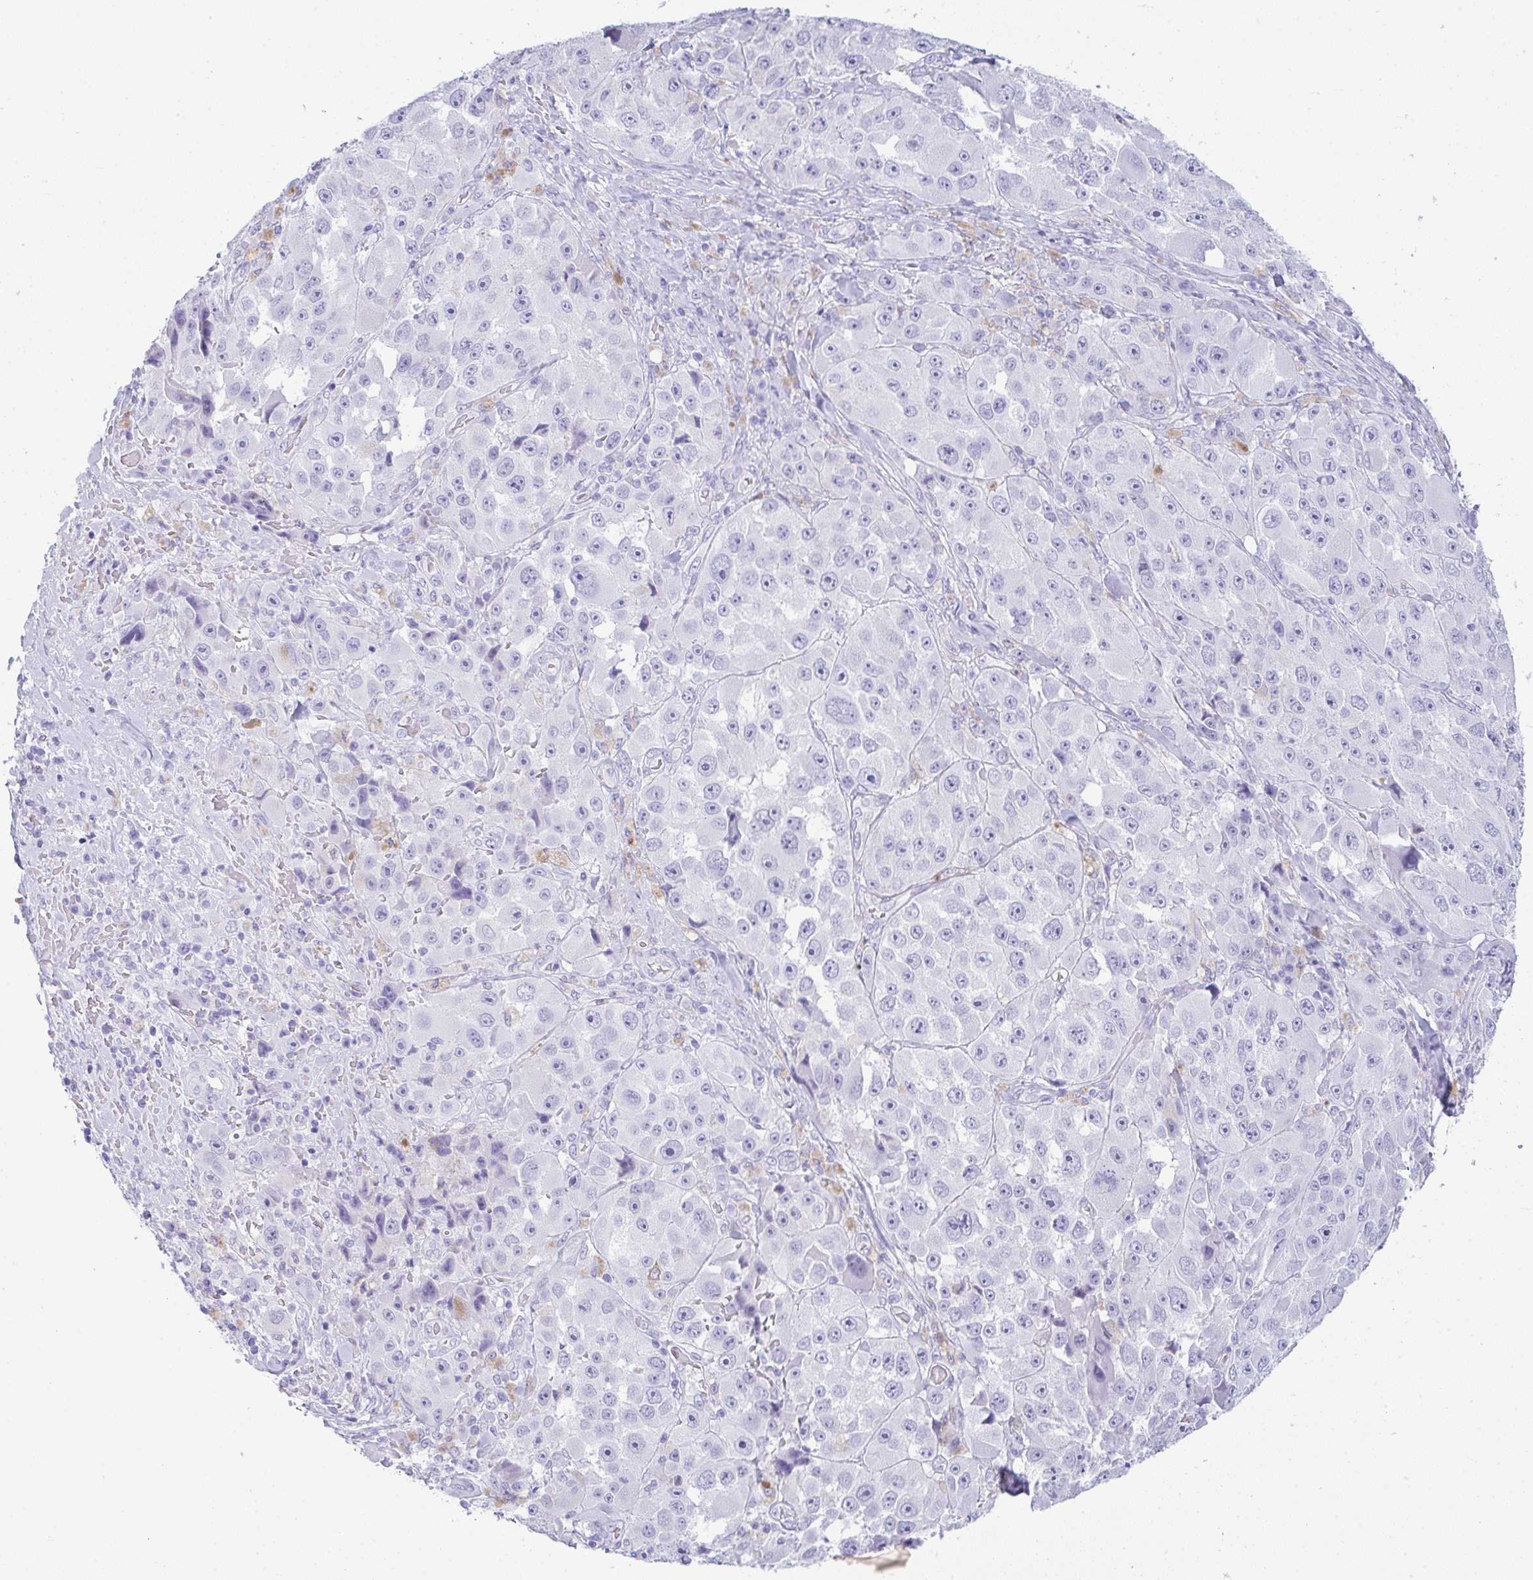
{"staining": {"intensity": "negative", "quantity": "none", "location": "none"}, "tissue": "melanoma", "cell_type": "Tumor cells", "image_type": "cancer", "snomed": [{"axis": "morphology", "description": "Malignant melanoma, Metastatic site"}, {"axis": "topography", "description": "Lymph node"}], "caption": "An immunohistochemistry image of malignant melanoma (metastatic site) is shown. There is no staining in tumor cells of malignant melanoma (metastatic site).", "gene": "RASL10A", "patient": {"sex": "male", "age": 62}}